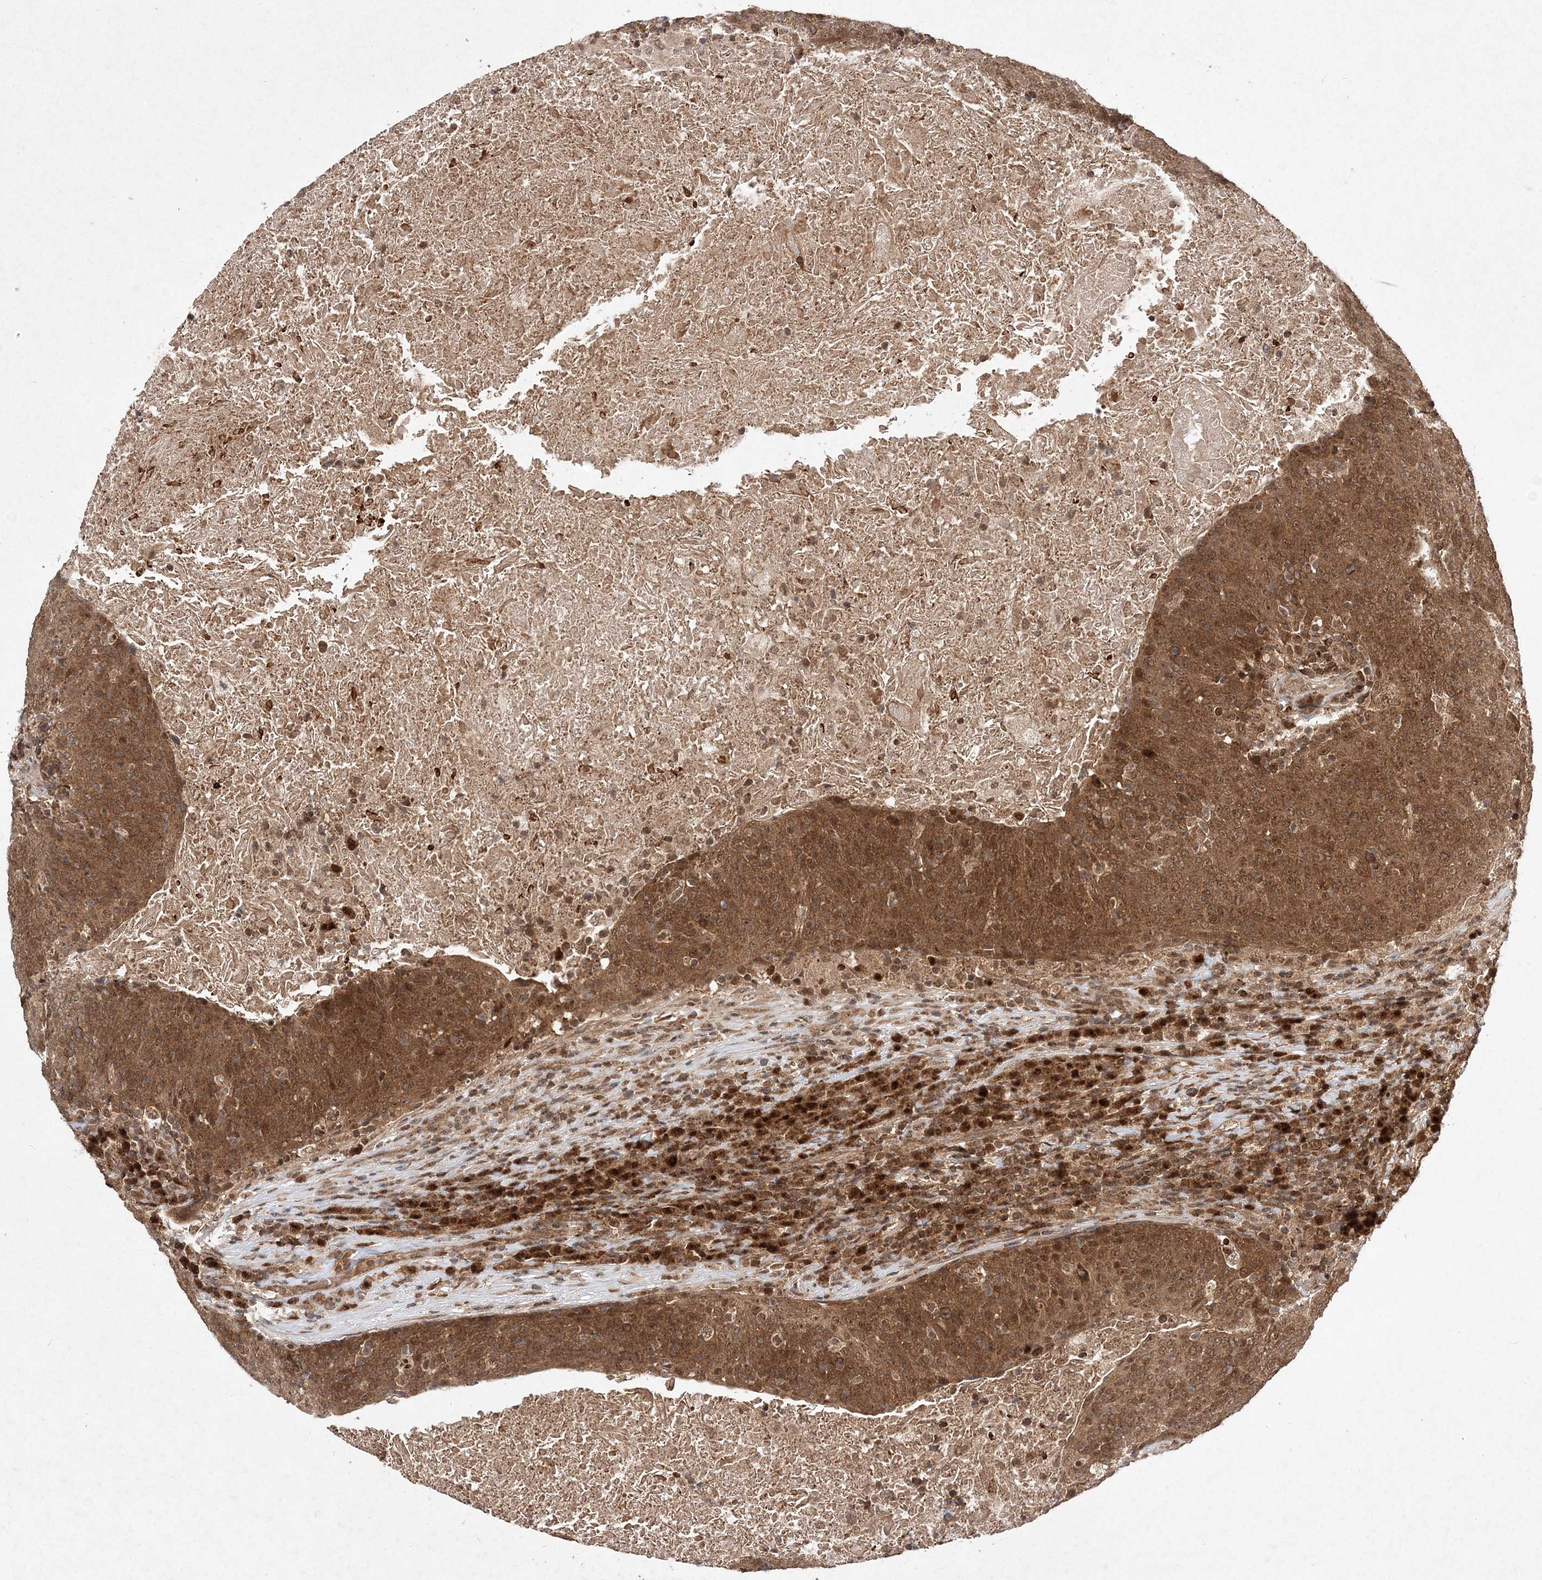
{"staining": {"intensity": "moderate", "quantity": ">75%", "location": "cytoplasmic/membranous,nuclear"}, "tissue": "head and neck cancer", "cell_type": "Tumor cells", "image_type": "cancer", "snomed": [{"axis": "morphology", "description": "Squamous cell carcinoma, NOS"}, {"axis": "morphology", "description": "Squamous cell carcinoma, metastatic, NOS"}, {"axis": "topography", "description": "Lymph node"}, {"axis": "topography", "description": "Head-Neck"}], "caption": "Head and neck metastatic squamous cell carcinoma tissue exhibits moderate cytoplasmic/membranous and nuclear staining in about >75% of tumor cells", "gene": "NIF3L1", "patient": {"sex": "male", "age": 62}}